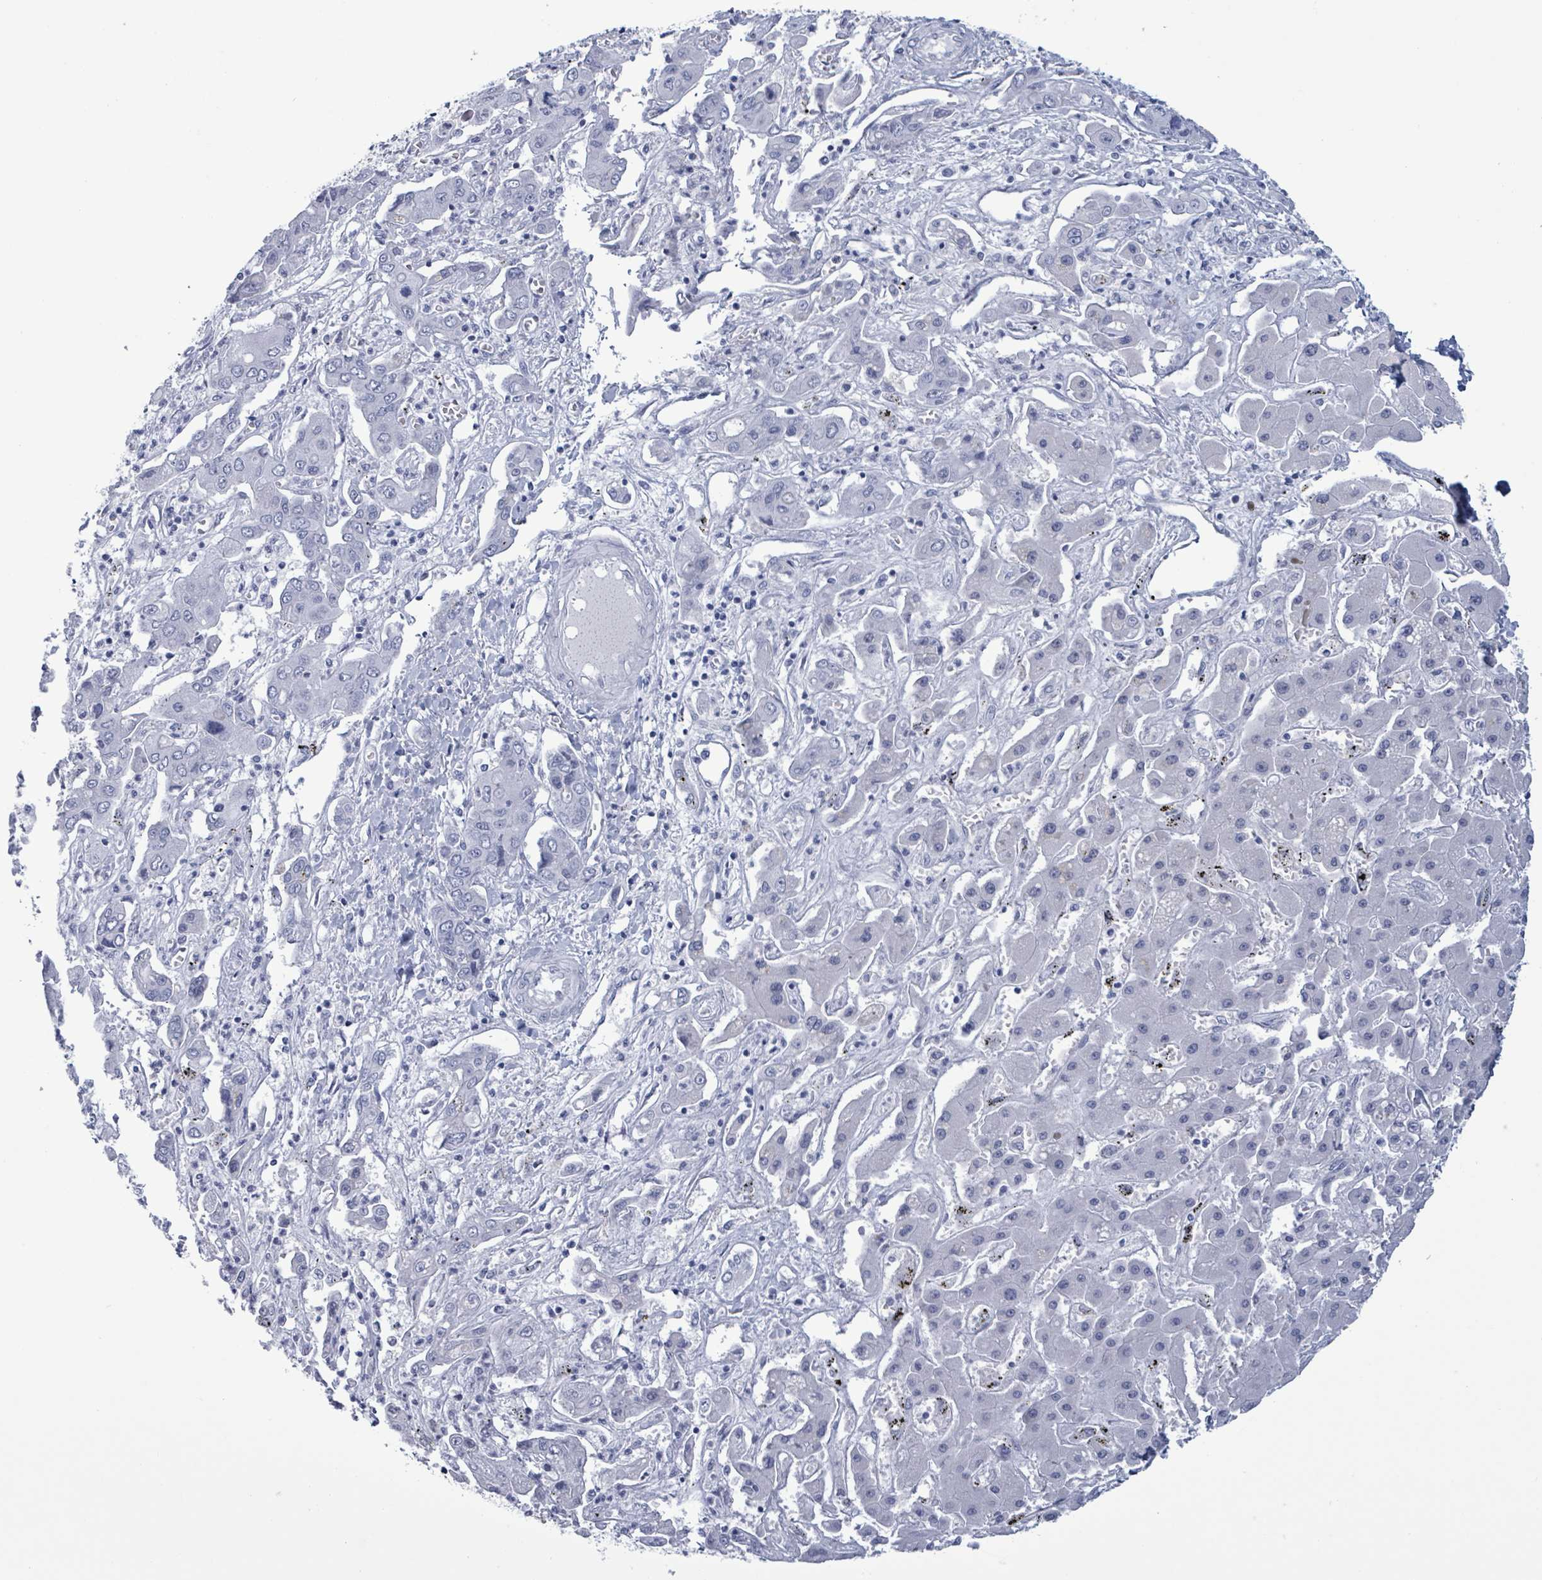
{"staining": {"intensity": "negative", "quantity": "none", "location": "none"}, "tissue": "liver cancer", "cell_type": "Tumor cells", "image_type": "cancer", "snomed": [{"axis": "morphology", "description": "Cholangiocarcinoma"}, {"axis": "topography", "description": "Liver"}], "caption": "The image displays no staining of tumor cells in liver cancer (cholangiocarcinoma).", "gene": "NKX2-1", "patient": {"sex": "male", "age": 67}}